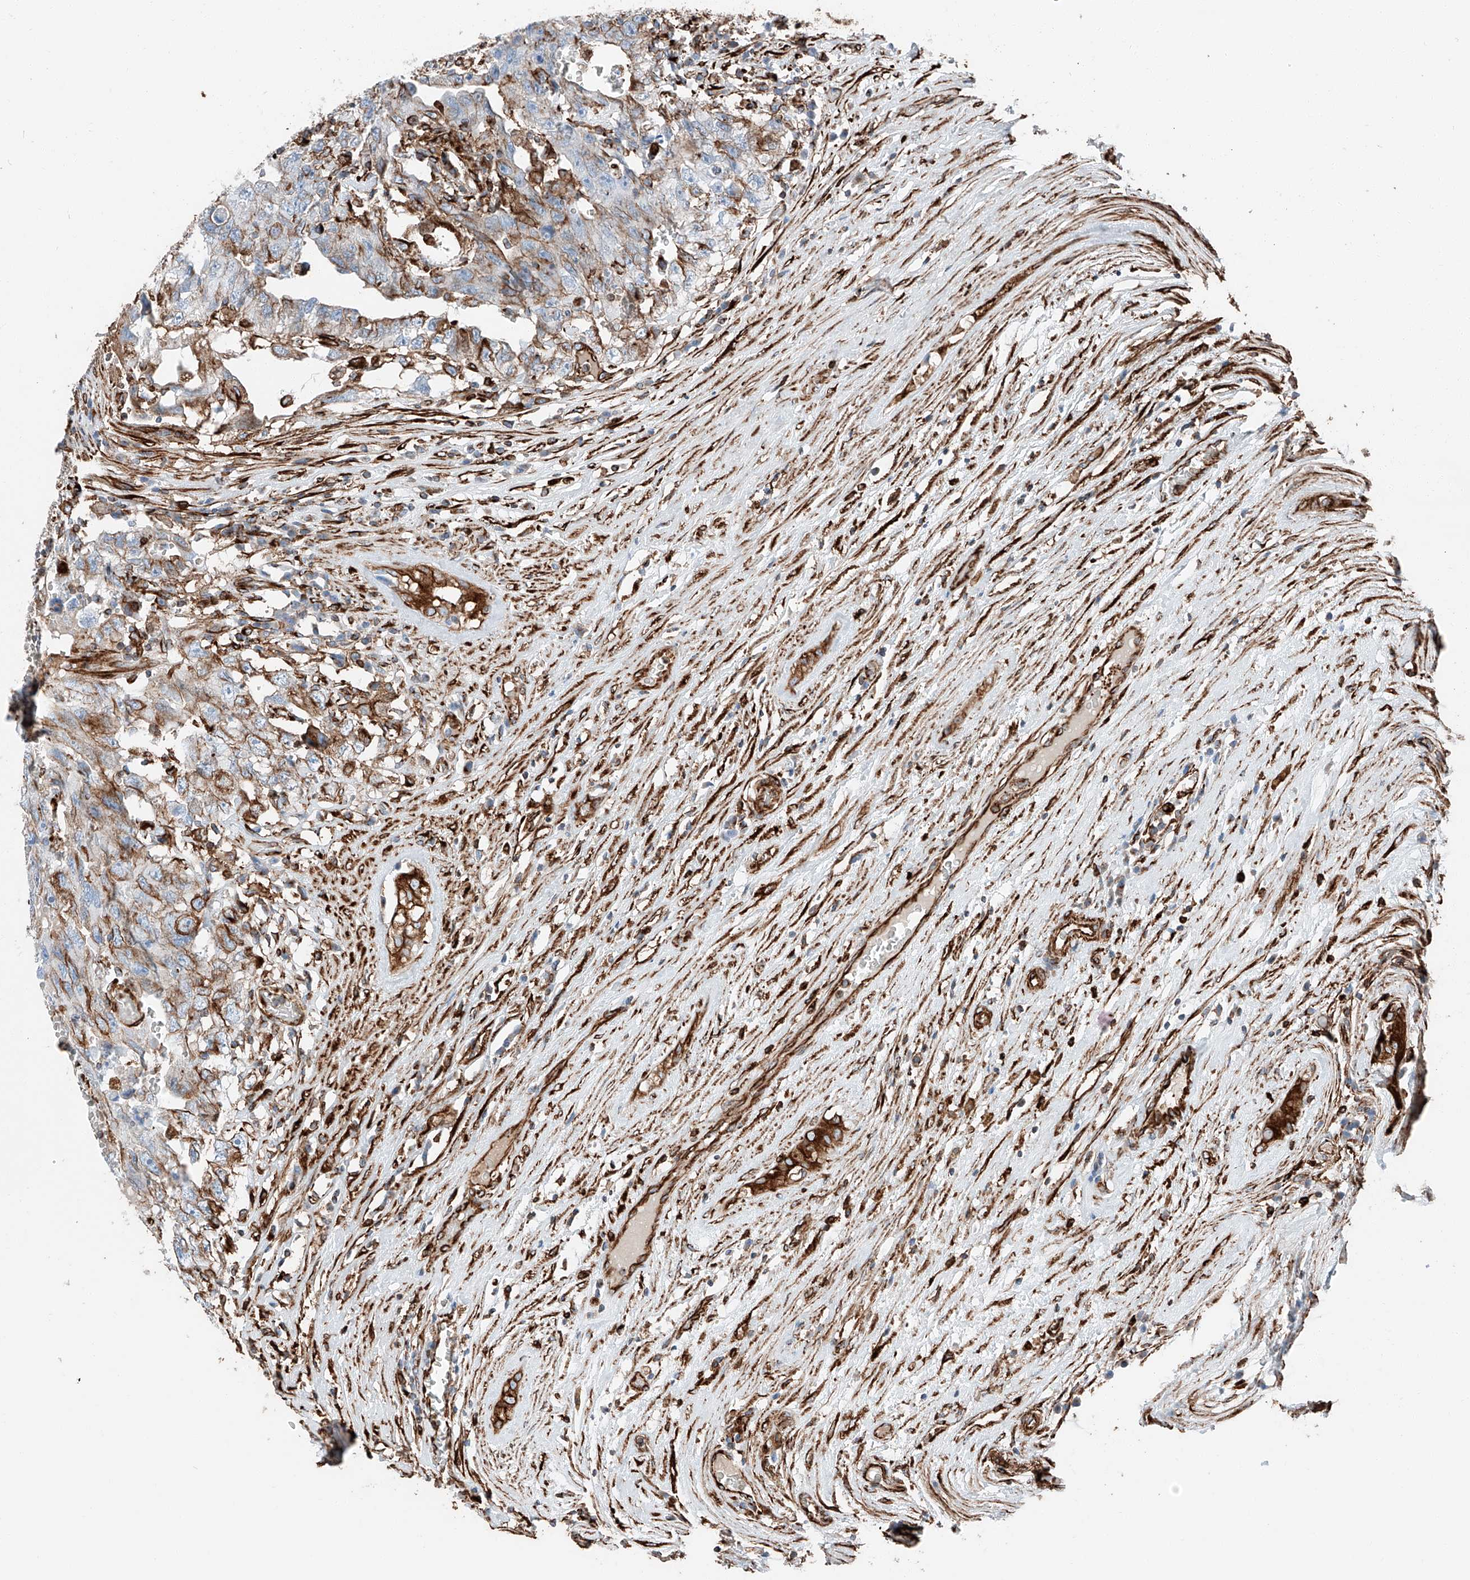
{"staining": {"intensity": "moderate", "quantity": "25%-75%", "location": "cytoplasmic/membranous"}, "tissue": "testis cancer", "cell_type": "Tumor cells", "image_type": "cancer", "snomed": [{"axis": "morphology", "description": "Carcinoma, Embryonal, NOS"}, {"axis": "topography", "description": "Testis"}], "caption": "Moderate cytoplasmic/membranous protein expression is identified in approximately 25%-75% of tumor cells in testis embryonal carcinoma.", "gene": "ZNF804A", "patient": {"sex": "male", "age": 26}}